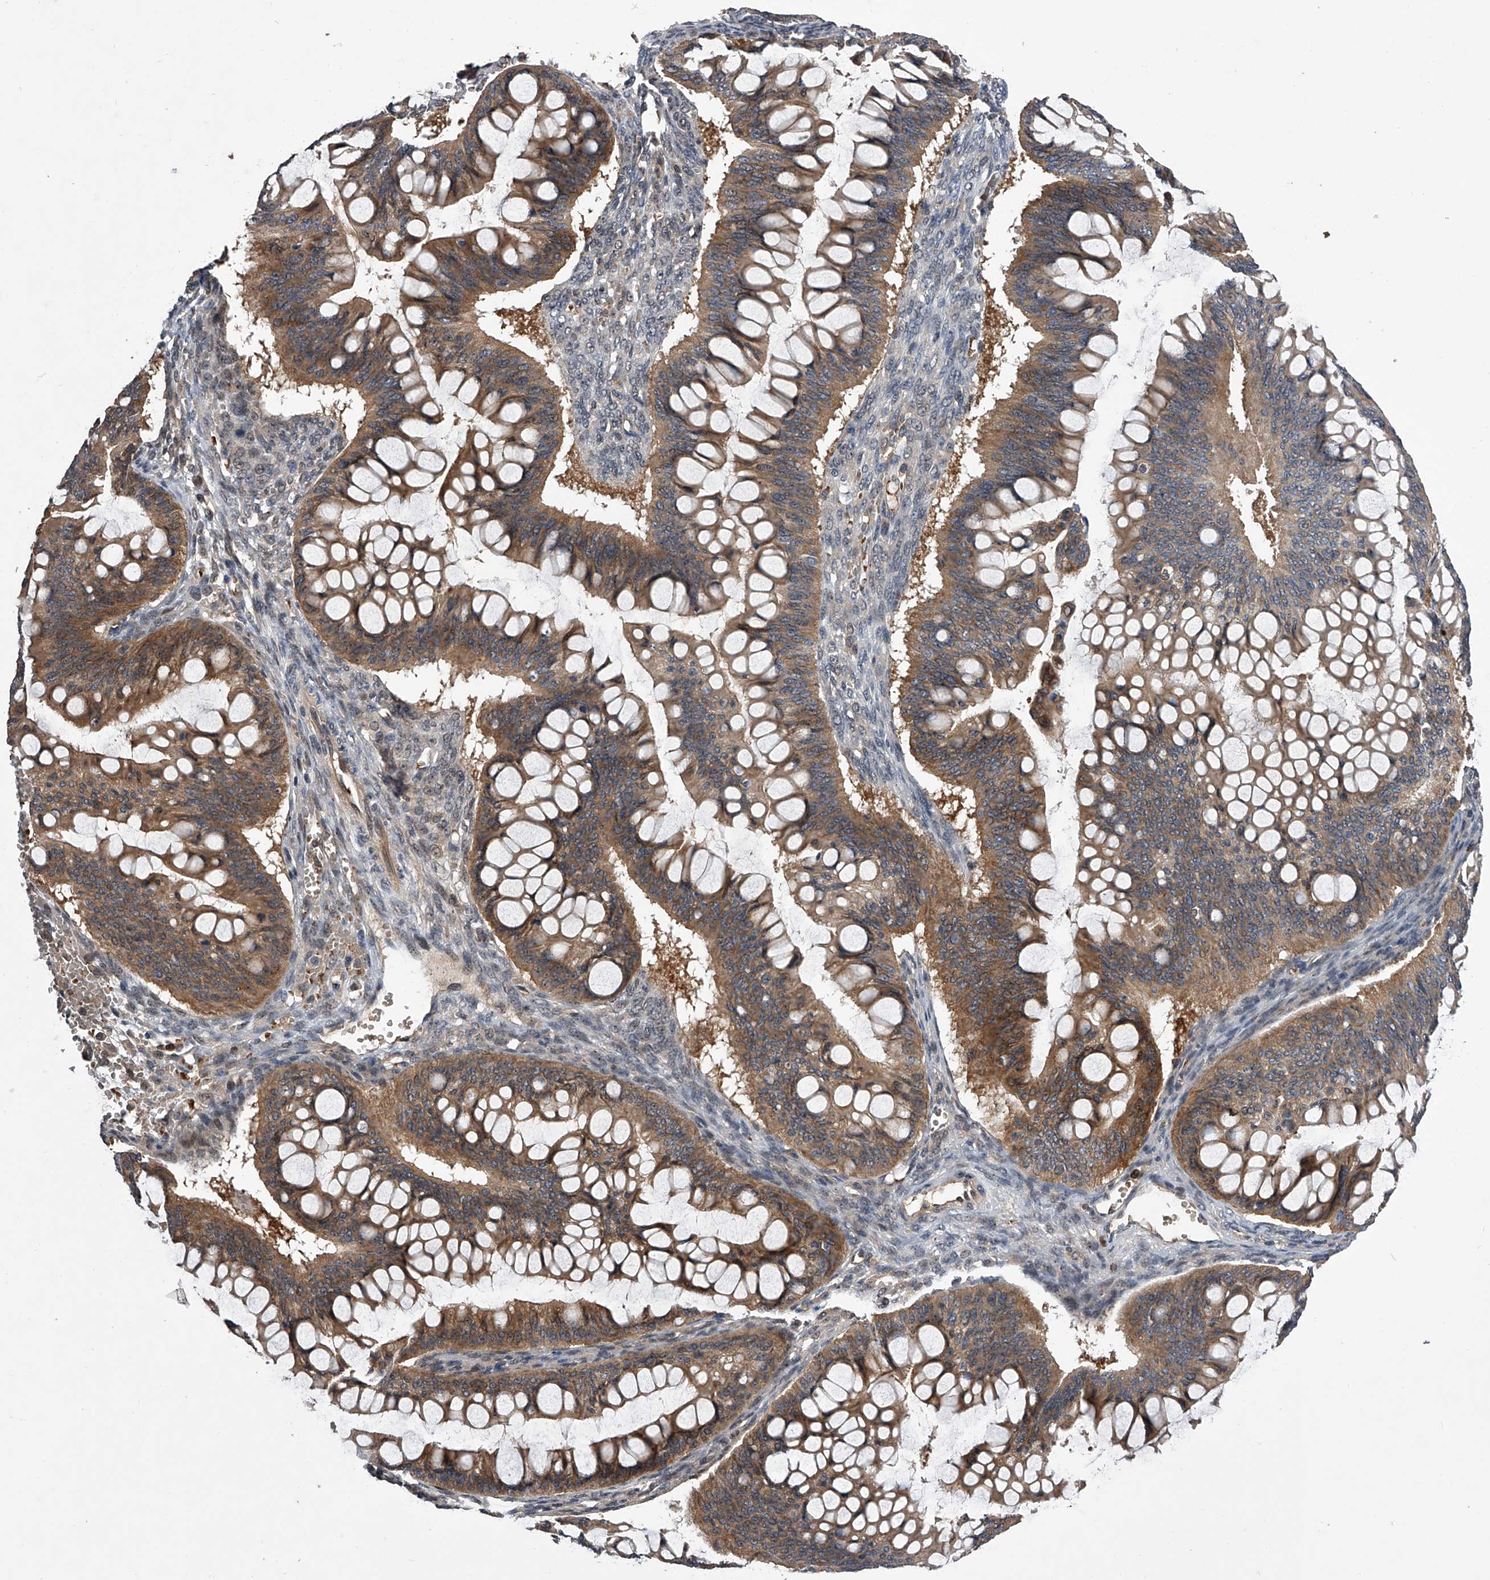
{"staining": {"intensity": "moderate", "quantity": ">75%", "location": "cytoplasmic/membranous"}, "tissue": "ovarian cancer", "cell_type": "Tumor cells", "image_type": "cancer", "snomed": [{"axis": "morphology", "description": "Cystadenocarcinoma, mucinous, NOS"}, {"axis": "topography", "description": "Ovary"}], "caption": "Tumor cells exhibit moderate cytoplasmic/membranous expression in about >75% of cells in ovarian cancer (mucinous cystadenocarcinoma).", "gene": "ZNF30", "patient": {"sex": "female", "age": 73}}